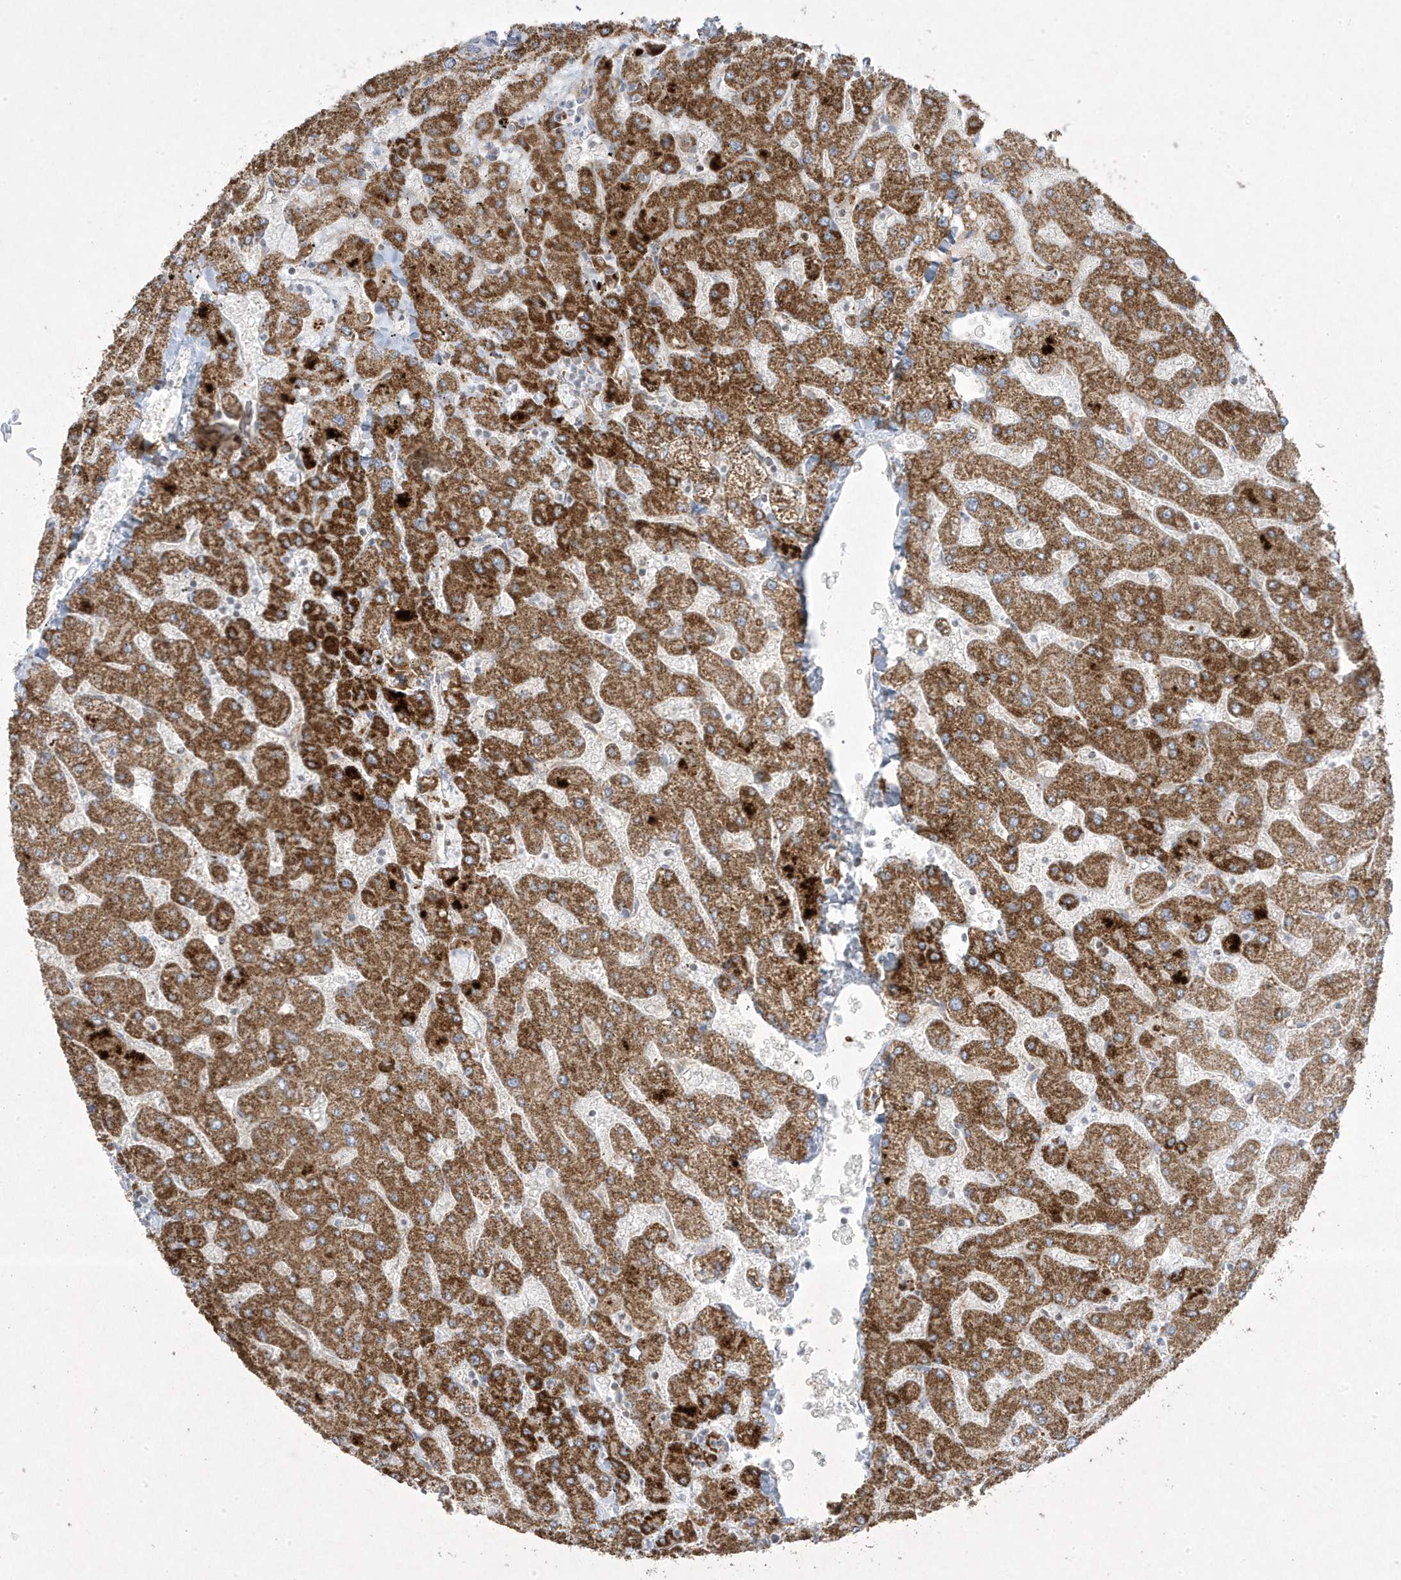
{"staining": {"intensity": "negative", "quantity": "none", "location": "none"}, "tissue": "liver", "cell_type": "Cholangiocytes", "image_type": "normal", "snomed": [{"axis": "morphology", "description": "Normal tissue, NOS"}, {"axis": "topography", "description": "Liver"}], "caption": "A high-resolution image shows immunohistochemistry (IHC) staining of normal liver, which displays no significant positivity in cholangiocytes. The staining is performed using DAB brown chromogen with nuclei counter-stained in using hematoxylin.", "gene": "ADAMTSL3", "patient": {"sex": "male", "age": 55}}